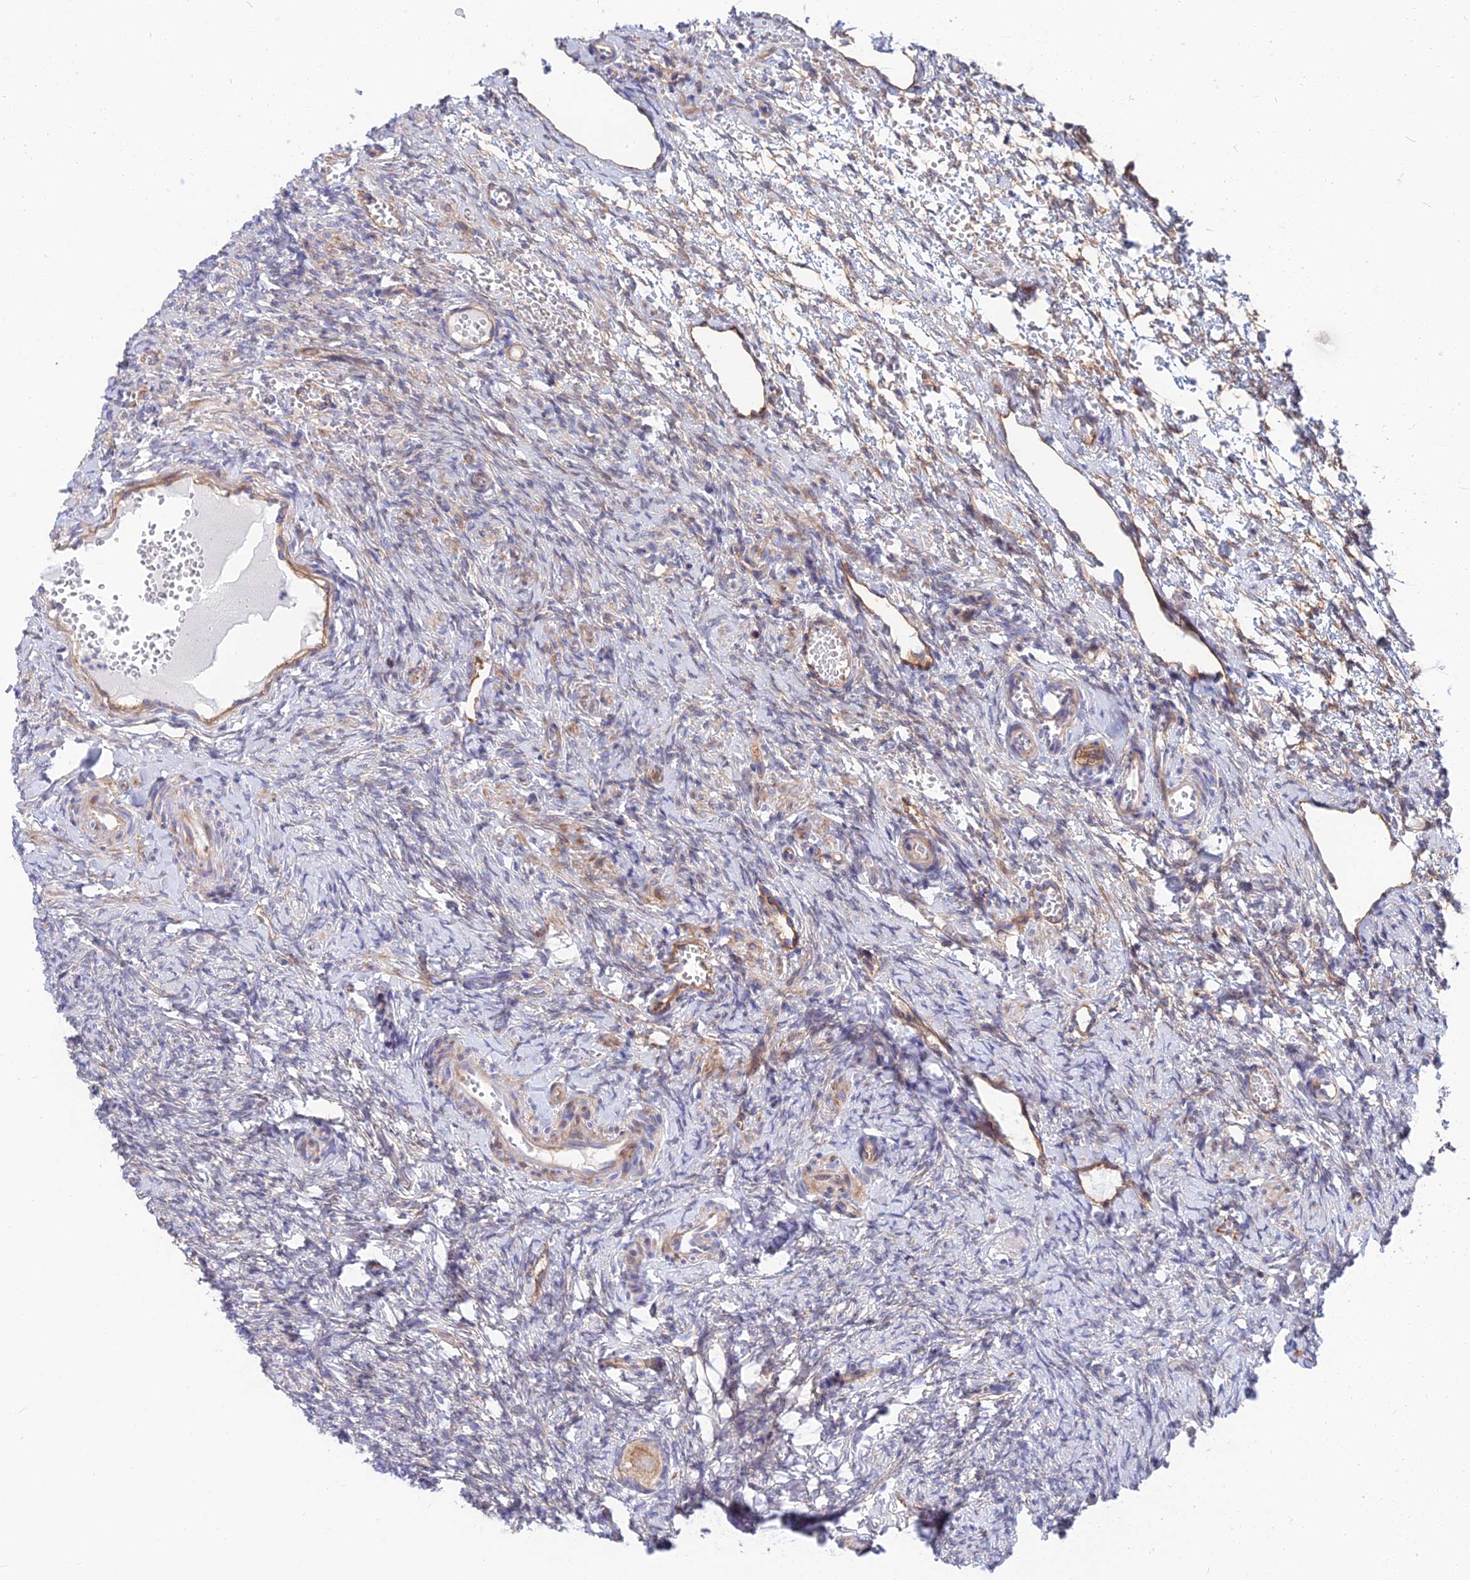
{"staining": {"intensity": "moderate", "quantity": "25%-75%", "location": "cytoplasmic/membranous"}, "tissue": "ovary", "cell_type": "Follicle cells", "image_type": "normal", "snomed": [{"axis": "morphology", "description": "Adenocarcinoma, NOS"}, {"axis": "topography", "description": "Endometrium"}], "caption": "Ovary stained with immunohistochemistry (IHC) shows moderate cytoplasmic/membranous staining in about 25%-75% of follicle cells. (IHC, brightfield microscopy, high magnification).", "gene": "TRIM43B", "patient": {"sex": "female", "age": 32}}